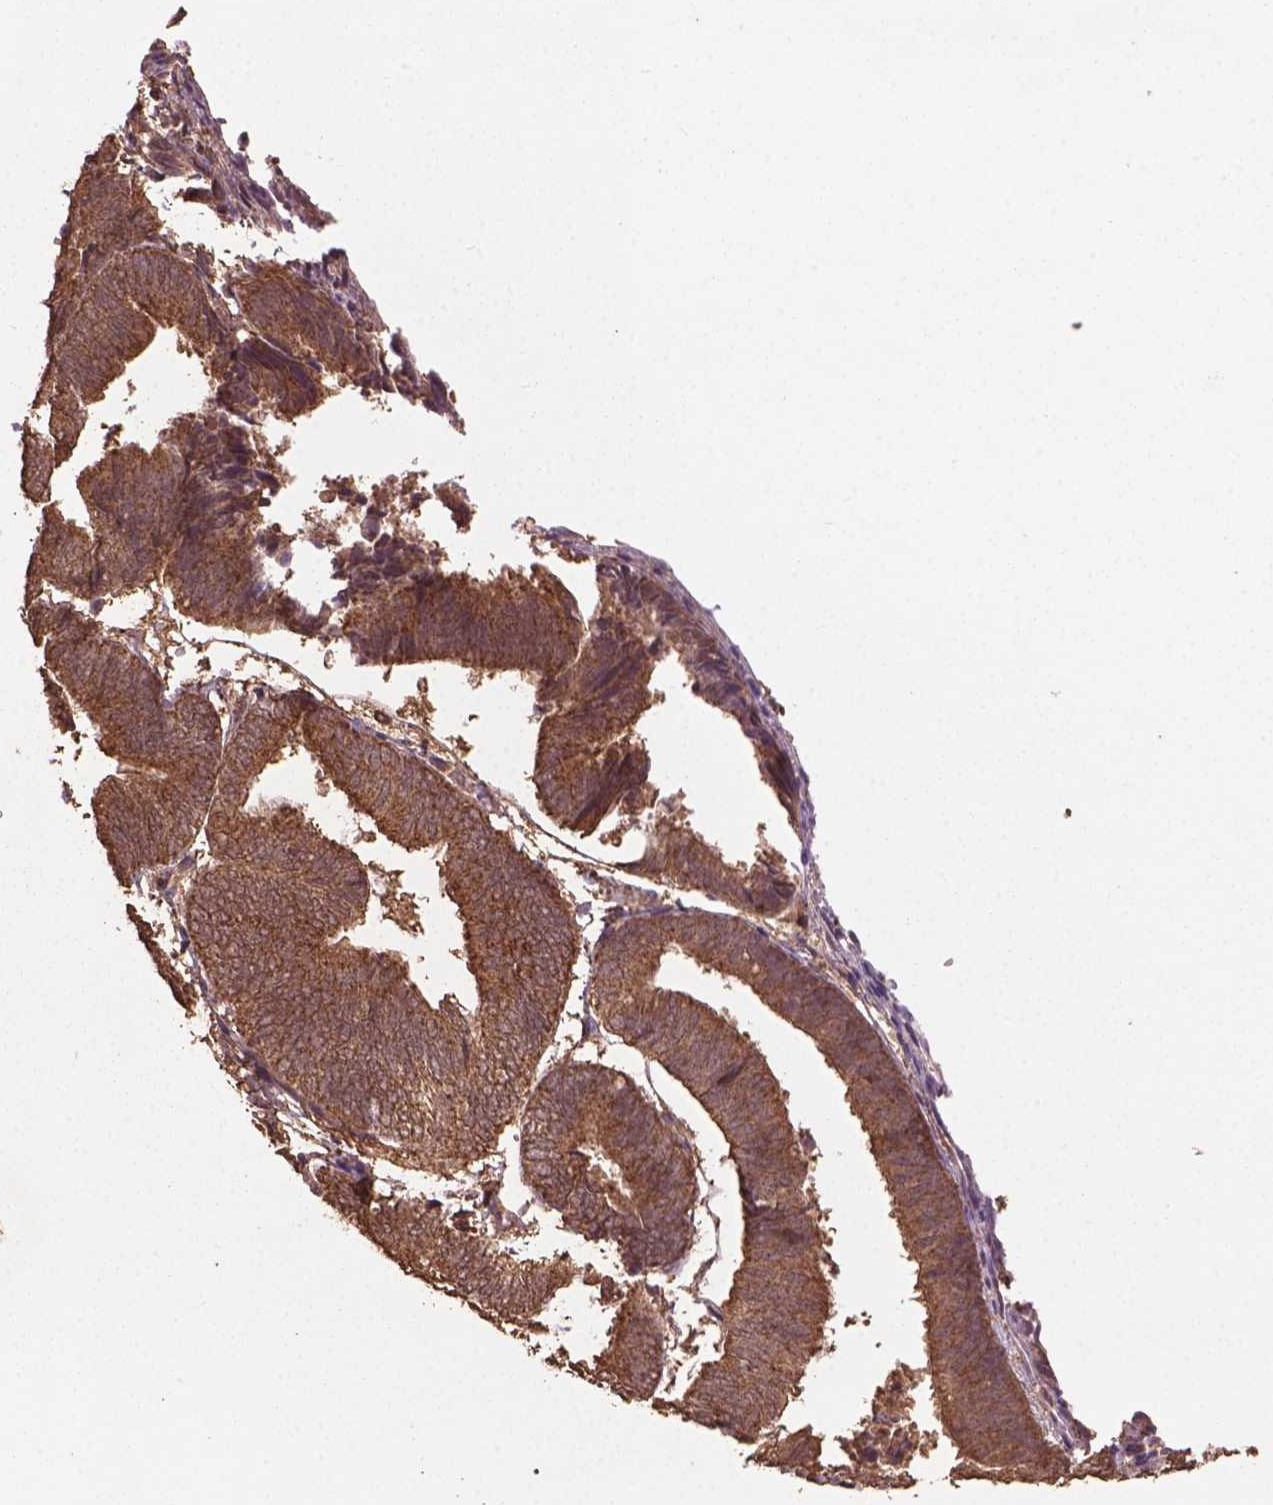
{"staining": {"intensity": "weak", "quantity": "25%-75%", "location": "cytoplasmic/membranous,nuclear"}, "tissue": "endometrium", "cell_type": "Cells in endometrial stroma", "image_type": "normal", "snomed": [{"axis": "morphology", "description": "Normal tissue, NOS"}, {"axis": "topography", "description": "Endometrium"}], "caption": "Unremarkable endometrium exhibits weak cytoplasmic/membranous,nuclear staining in about 25%-75% of cells in endometrial stroma.", "gene": "BABAM1", "patient": {"sex": "female", "age": 50}}